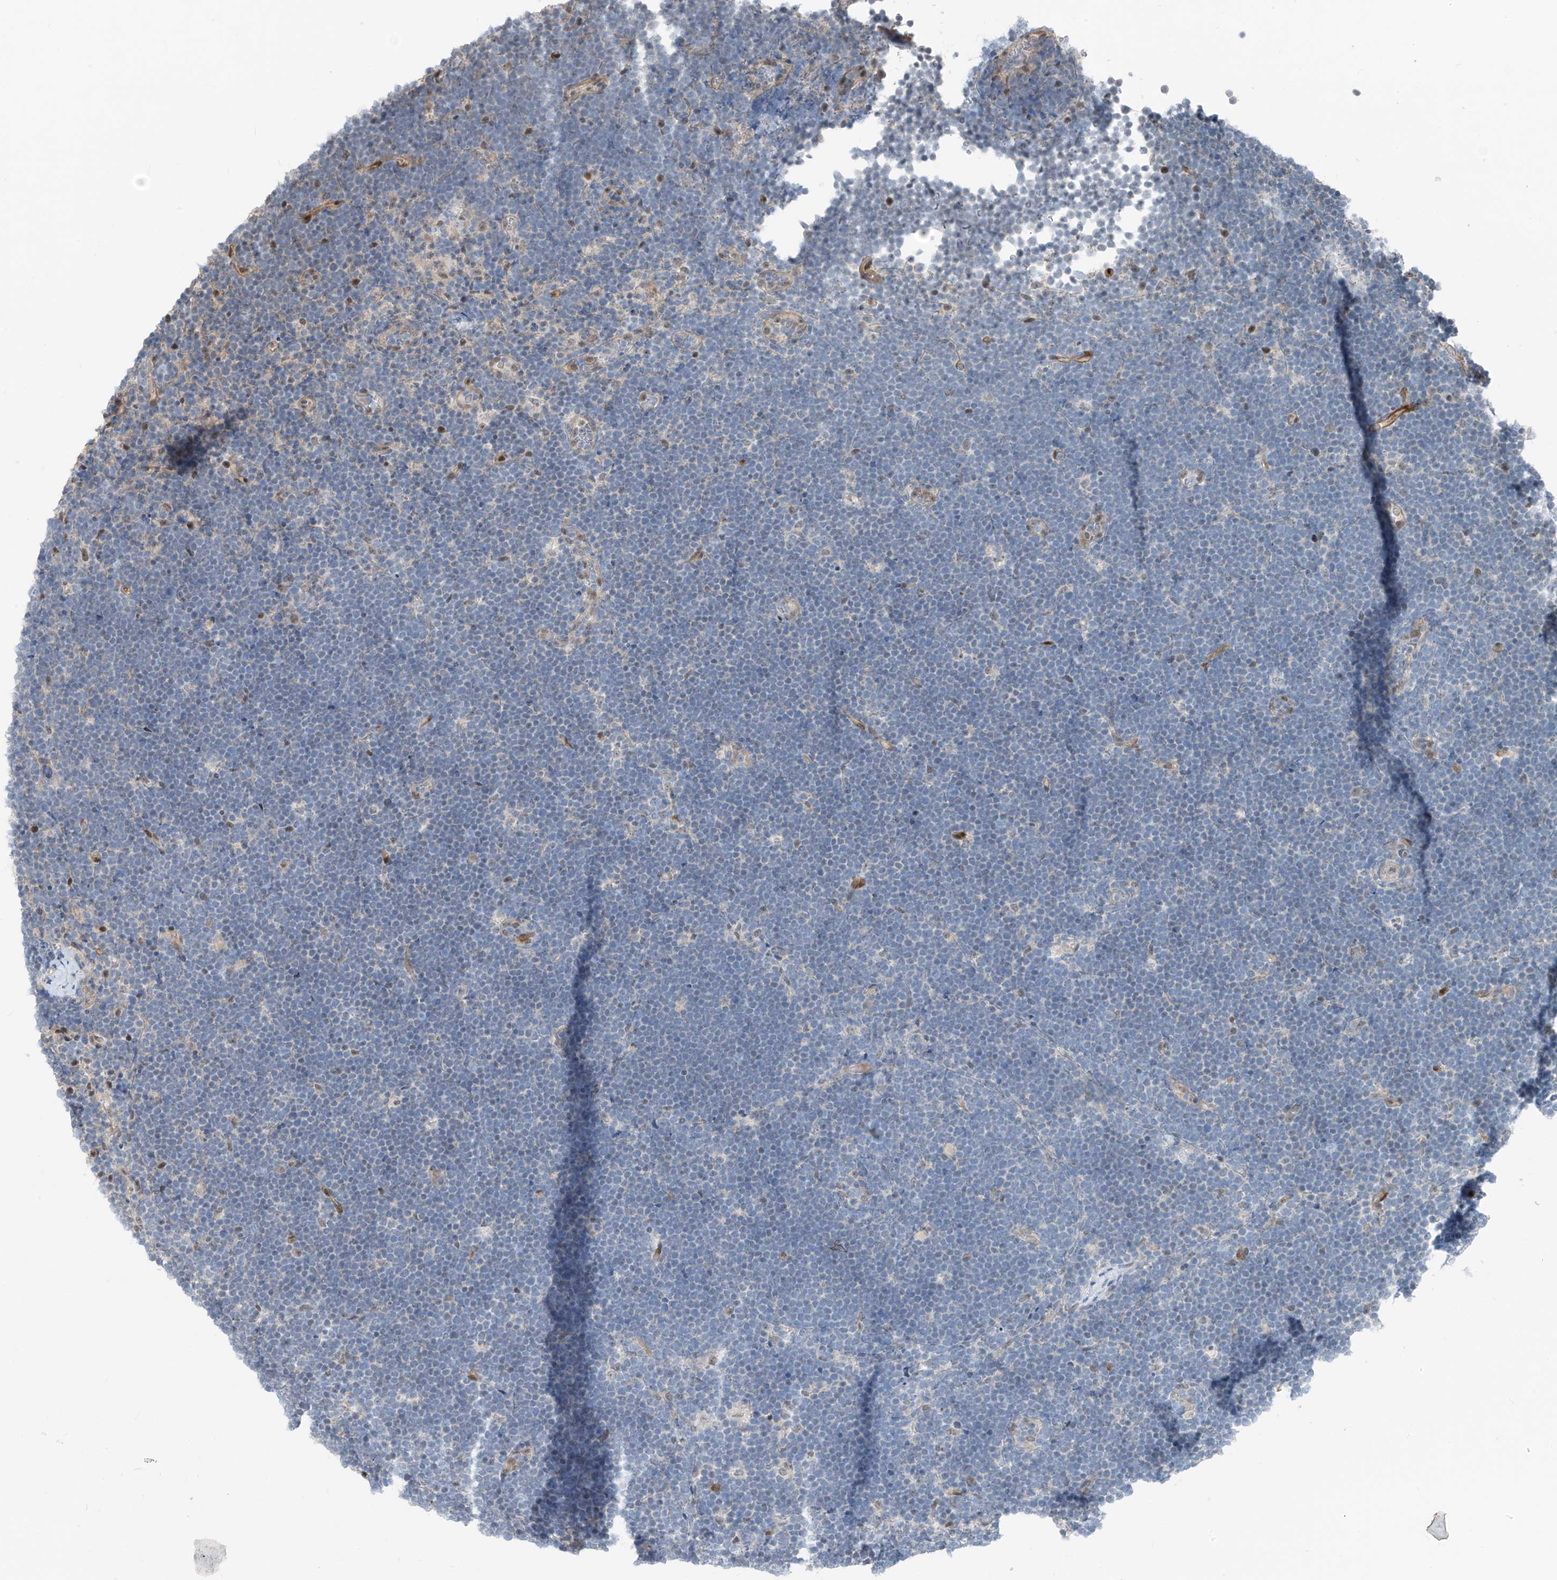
{"staining": {"intensity": "negative", "quantity": "none", "location": "none"}, "tissue": "lymphoma", "cell_type": "Tumor cells", "image_type": "cancer", "snomed": [{"axis": "morphology", "description": "Malignant lymphoma, non-Hodgkin's type, High grade"}, {"axis": "topography", "description": "Lymph node"}], "caption": "IHC histopathology image of neoplastic tissue: malignant lymphoma, non-Hodgkin's type (high-grade) stained with DAB shows no significant protein positivity in tumor cells. Brightfield microscopy of immunohistochemistry stained with DAB (3,3'-diaminobenzidine) (brown) and hematoxylin (blue), captured at high magnification.", "gene": "RBP7", "patient": {"sex": "male", "age": 13}}